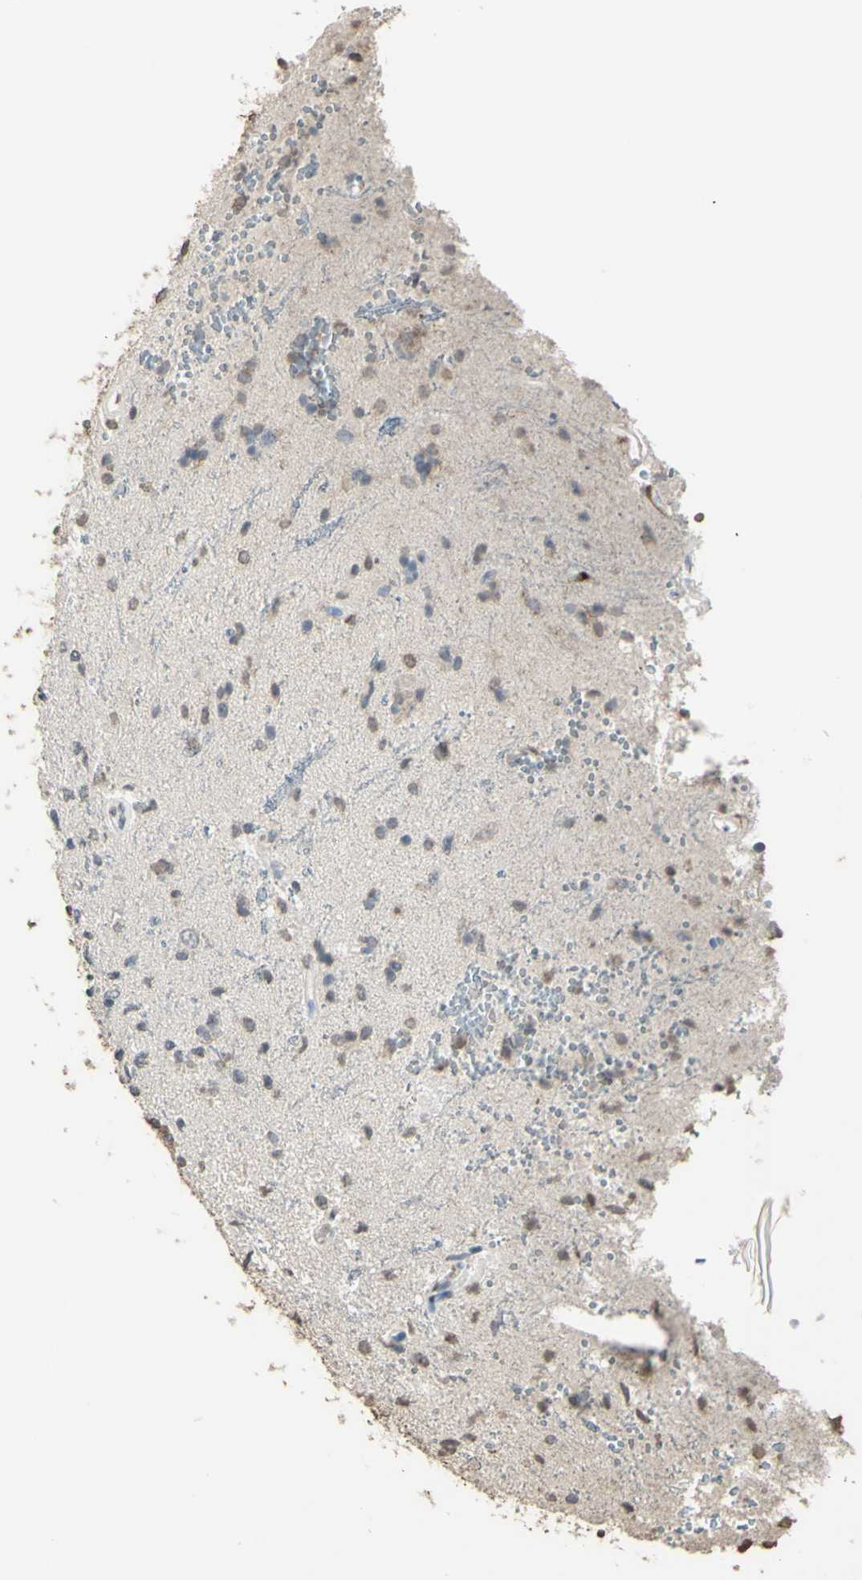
{"staining": {"intensity": "moderate", "quantity": "25%-75%", "location": "cytoplasmic/membranous"}, "tissue": "glioma", "cell_type": "Tumor cells", "image_type": "cancer", "snomed": [{"axis": "morphology", "description": "Glioma, malignant, High grade"}, {"axis": "topography", "description": "Brain"}], "caption": "Protein positivity by immunohistochemistry reveals moderate cytoplasmic/membranous expression in about 25%-75% of tumor cells in malignant high-grade glioma. The protein of interest is stained brown, and the nuclei are stained in blue (DAB IHC with brightfield microscopy, high magnification).", "gene": "PSTPIP1", "patient": {"sex": "male", "age": 47}}